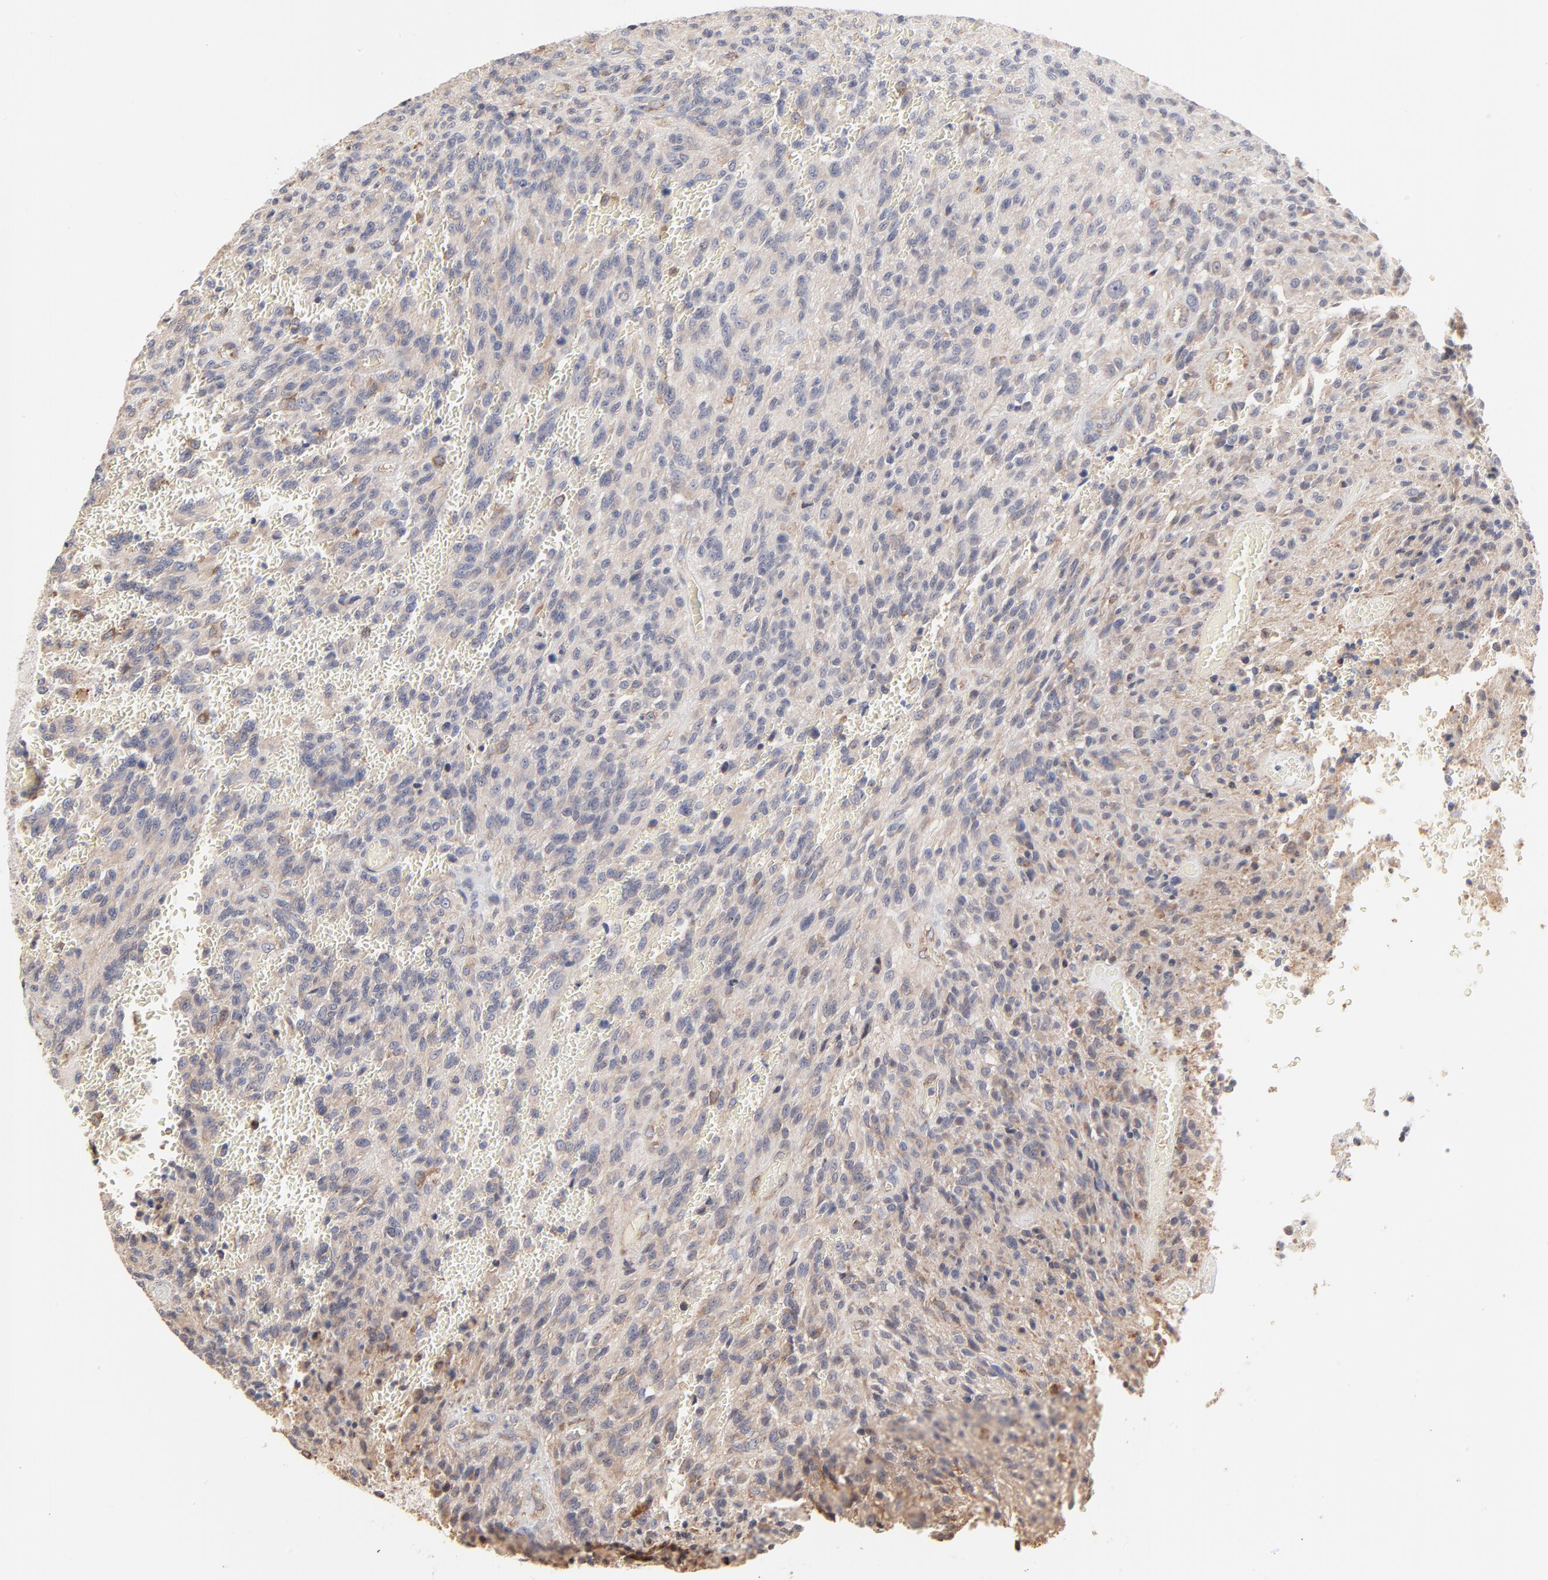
{"staining": {"intensity": "weak", "quantity": "<25%", "location": "cytoplasmic/membranous"}, "tissue": "glioma", "cell_type": "Tumor cells", "image_type": "cancer", "snomed": [{"axis": "morphology", "description": "Normal tissue, NOS"}, {"axis": "morphology", "description": "Glioma, malignant, High grade"}, {"axis": "topography", "description": "Cerebral cortex"}], "caption": "Tumor cells are negative for protein expression in human malignant high-grade glioma.", "gene": "RNF213", "patient": {"sex": "male", "age": 56}}